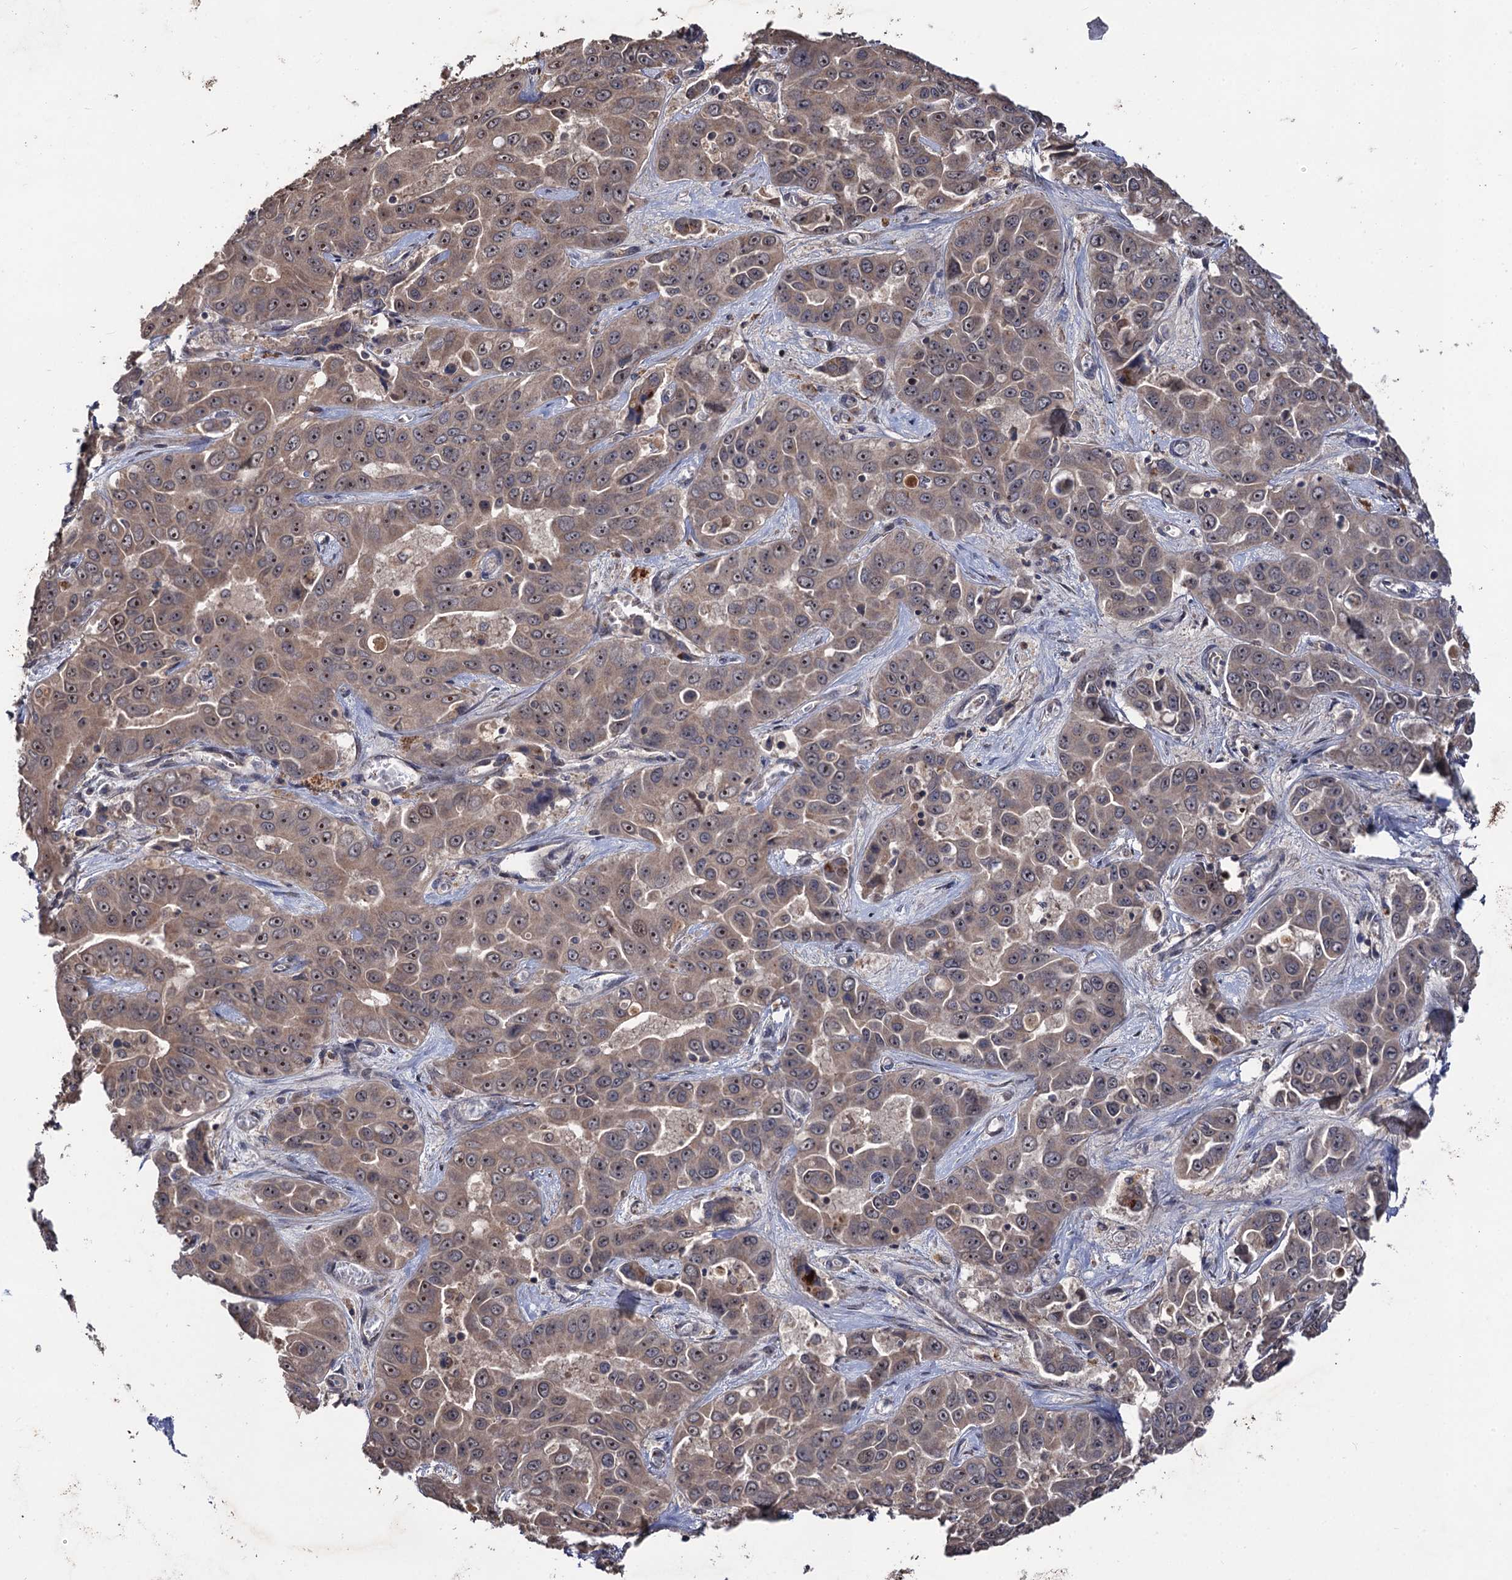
{"staining": {"intensity": "weak", "quantity": ">75%", "location": "cytoplasmic/membranous"}, "tissue": "liver cancer", "cell_type": "Tumor cells", "image_type": "cancer", "snomed": [{"axis": "morphology", "description": "Cholangiocarcinoma"}, {"axis": "topography", "description": "Liver"}], "caption": "About >75% of tumor cells in liver cancer (cholangiocarcinoma) display weak cytoplasmic/membranous protein positivity as visualized by brown immunohistochemical staining.", "gene": "LRRC63", "patient": {"sex": "female", "age": 52}}